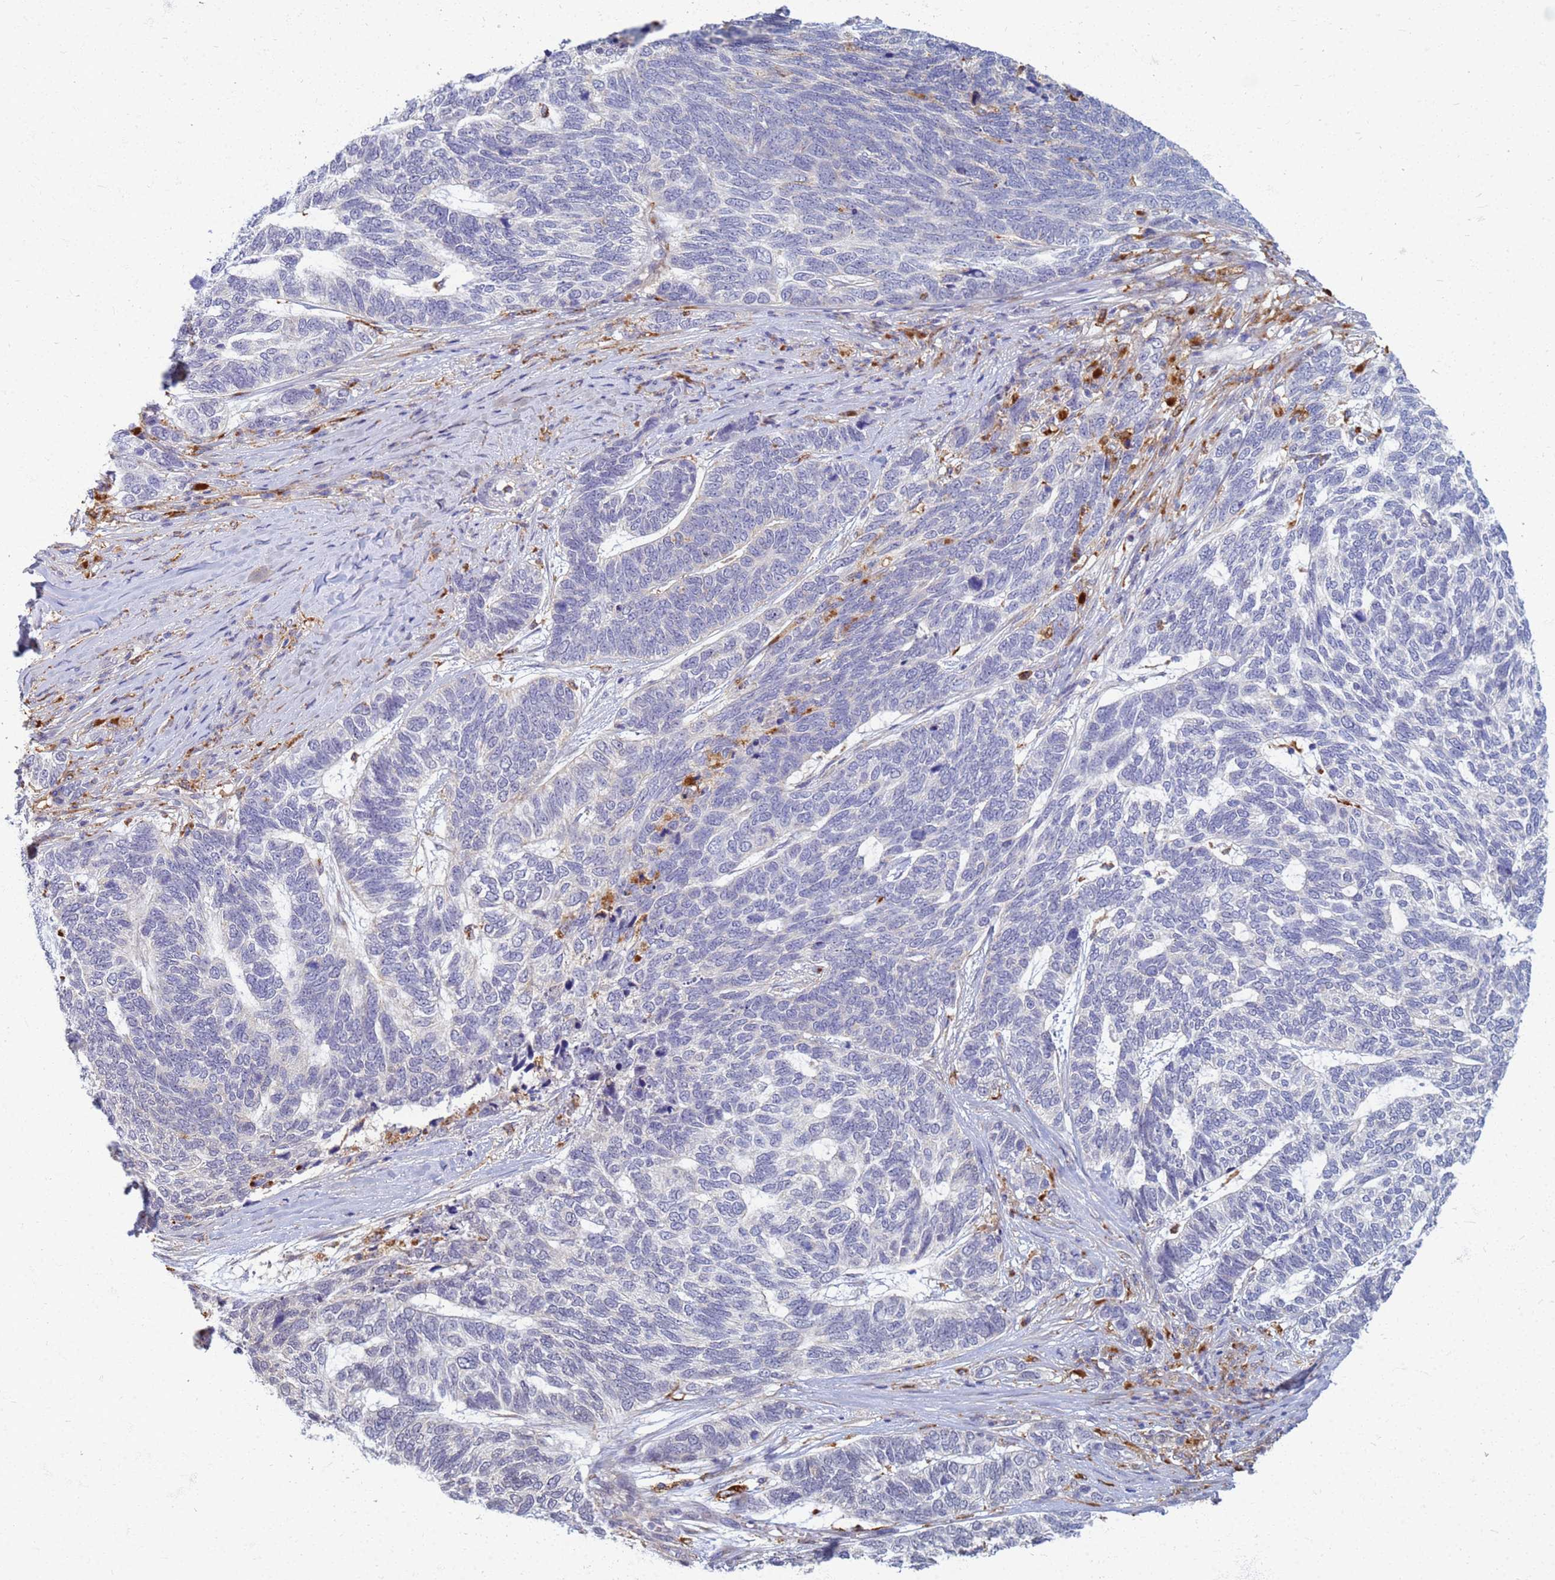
{"staining": {"intensity": "negative", "quantity": "none", "location": "none"}, "tissue": "skin cancer", "cell_type": "Tumor cells", "image_type": "cancer", "snomed": [{"axis": "morphology", "description": "Basal cell carcinoma"}, {"axis": "topography", "description": "Skin"}], "caption": "IHC photomicrograph of neoplastic tissue: skin basal cell carcinoma stained with DAB displays no significant protein expression in tumor cells.", "gene": "ATP6V1E1", "patient": {"sex": "female", "age": 65}}